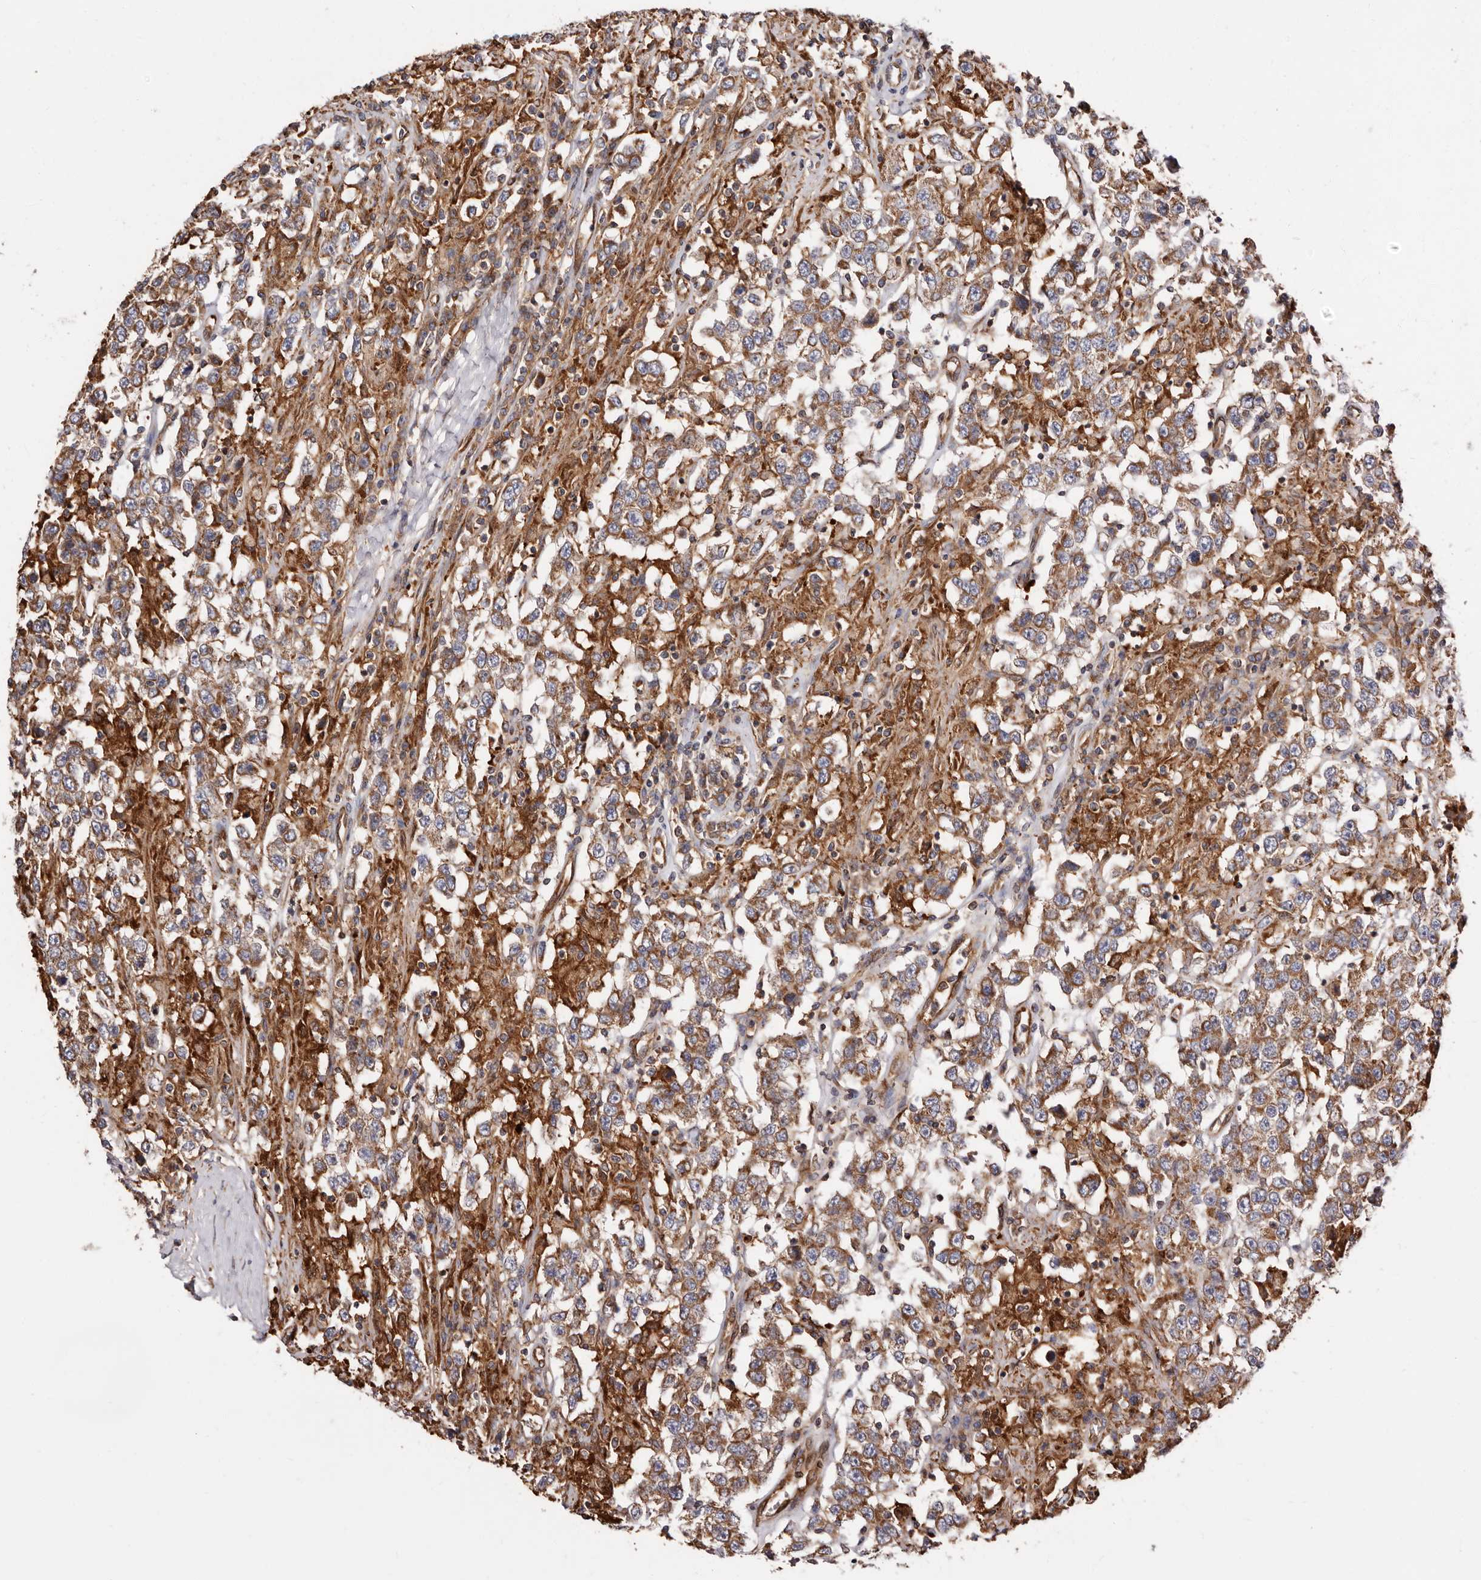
{"staining": {"intensity": "moderate", "quantity": ">75%", "location": "cytoplasmic/membranous"}, "tissue": "testis cancer", "cell_type": "Tumor cells", "image_type": "cancer", "snomed": [{"axis": "morphology", "description": "Seminoma, NOS"}, {"axis": "topography", "description": "Testis"}], "caption": "Testis cancer stained with immunohistochemistry displays moderate cytoplasmic/membranous staining in about >75% of tumor cells. (brown staining indicates protein expression, while blue staining denotes nuclei).", "gene": "COQ8B", "patient": {"sex": "male", "age": 41}}